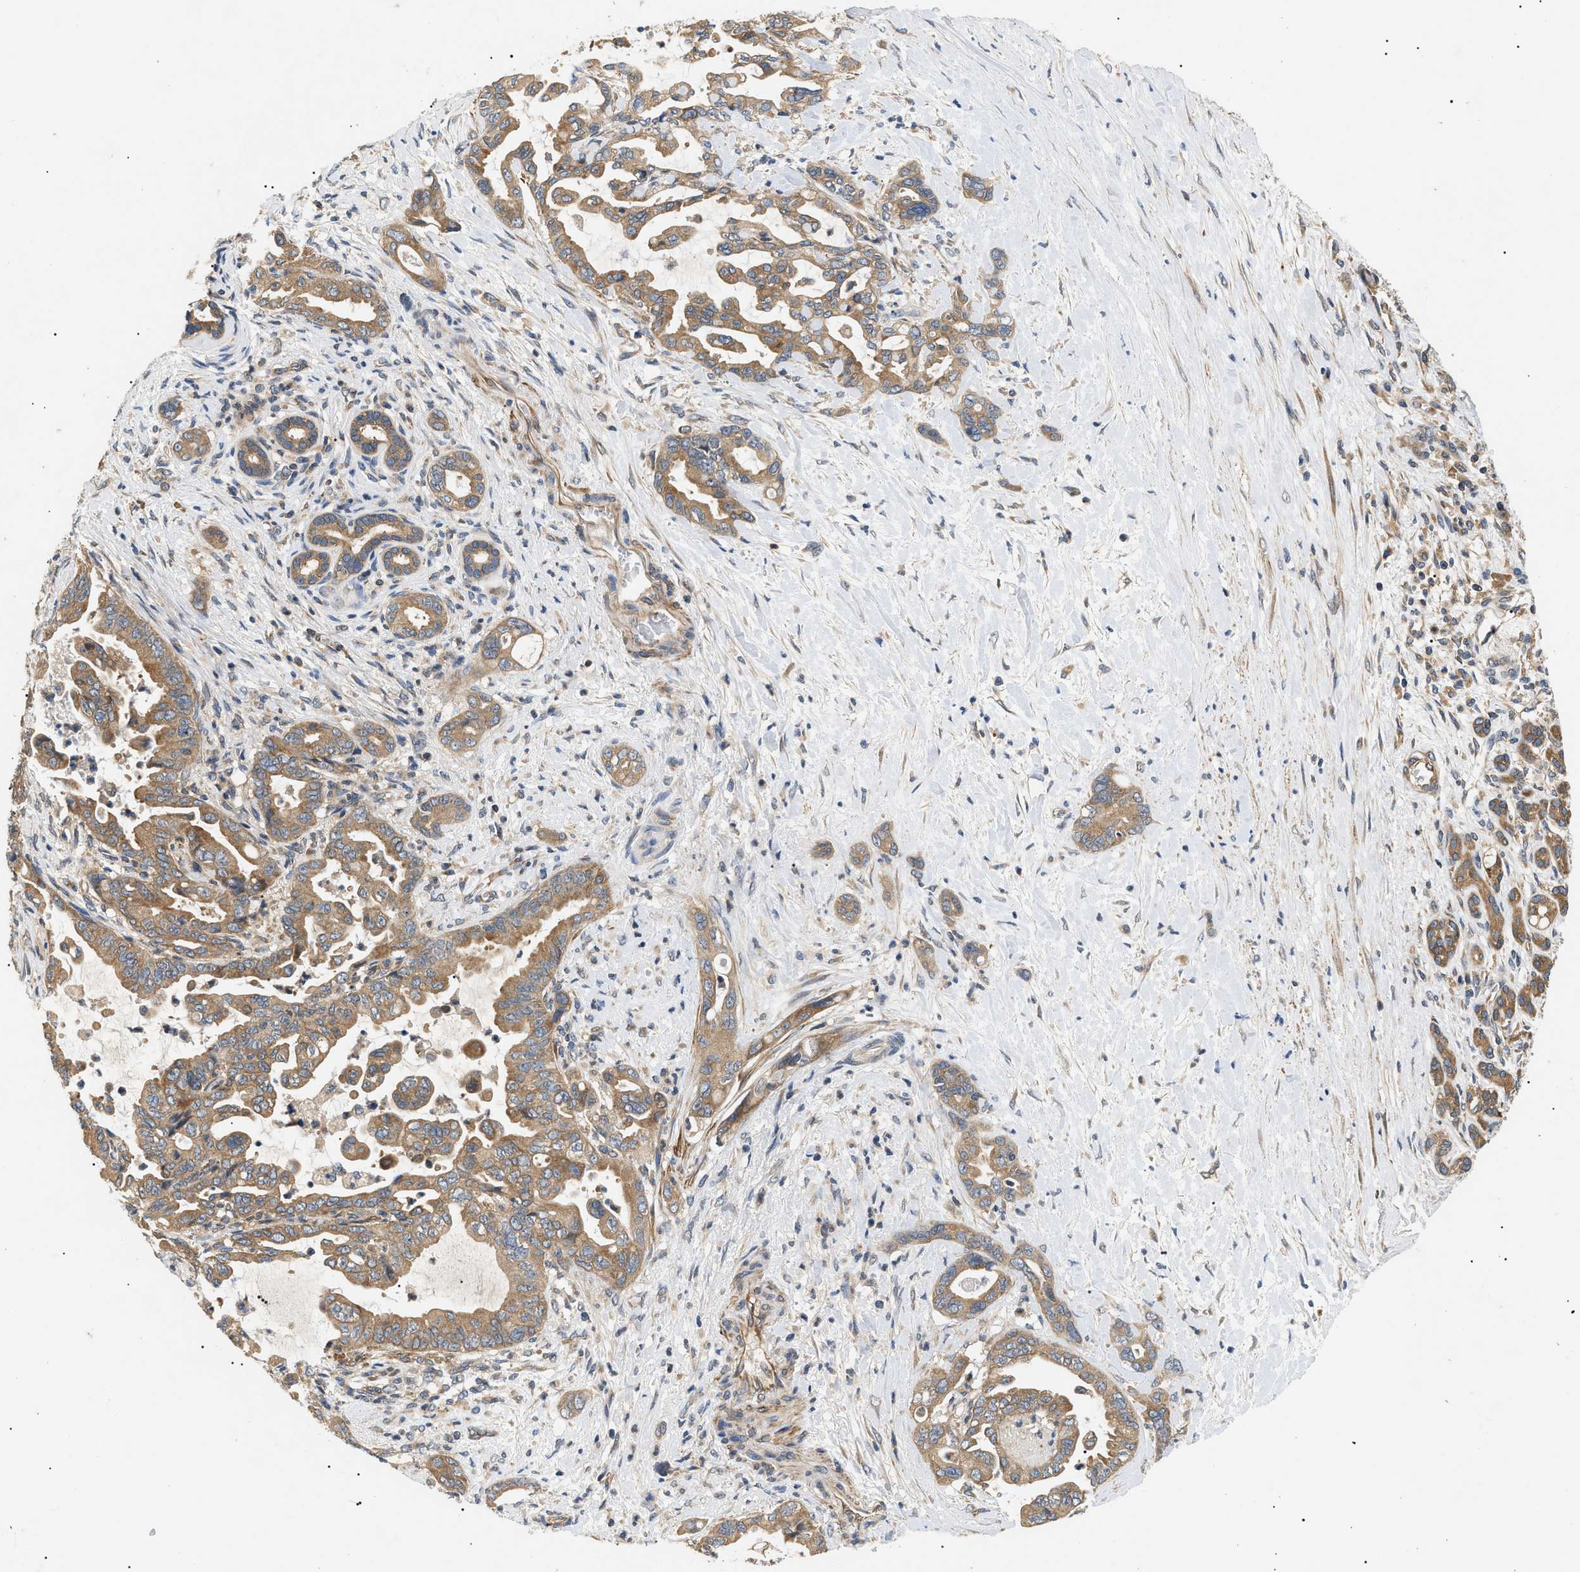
{"staining": {"intensity": "moderate", "quantity": ">75%", "location": "cytoplasmic/membranous"}, "tissue": "pancreatic cancer", "cell_type": "Tumor cells", "image_type": "cancer", "snomed": [{"axis": "morphology", "description": "Adenocarcinoma, NOS"}, {"axis": "topography", "description": "Pancreas"}], "caption": "A brown stain shows moderate cytoplasmic/membranous staining of a protein in human pancreatic cancer tumor cells. (brown staining indicates protein expression, while blue staining denotes nuclei).", "gene": "PPM1B", "patient": {"sex": "male", "age": 70}}